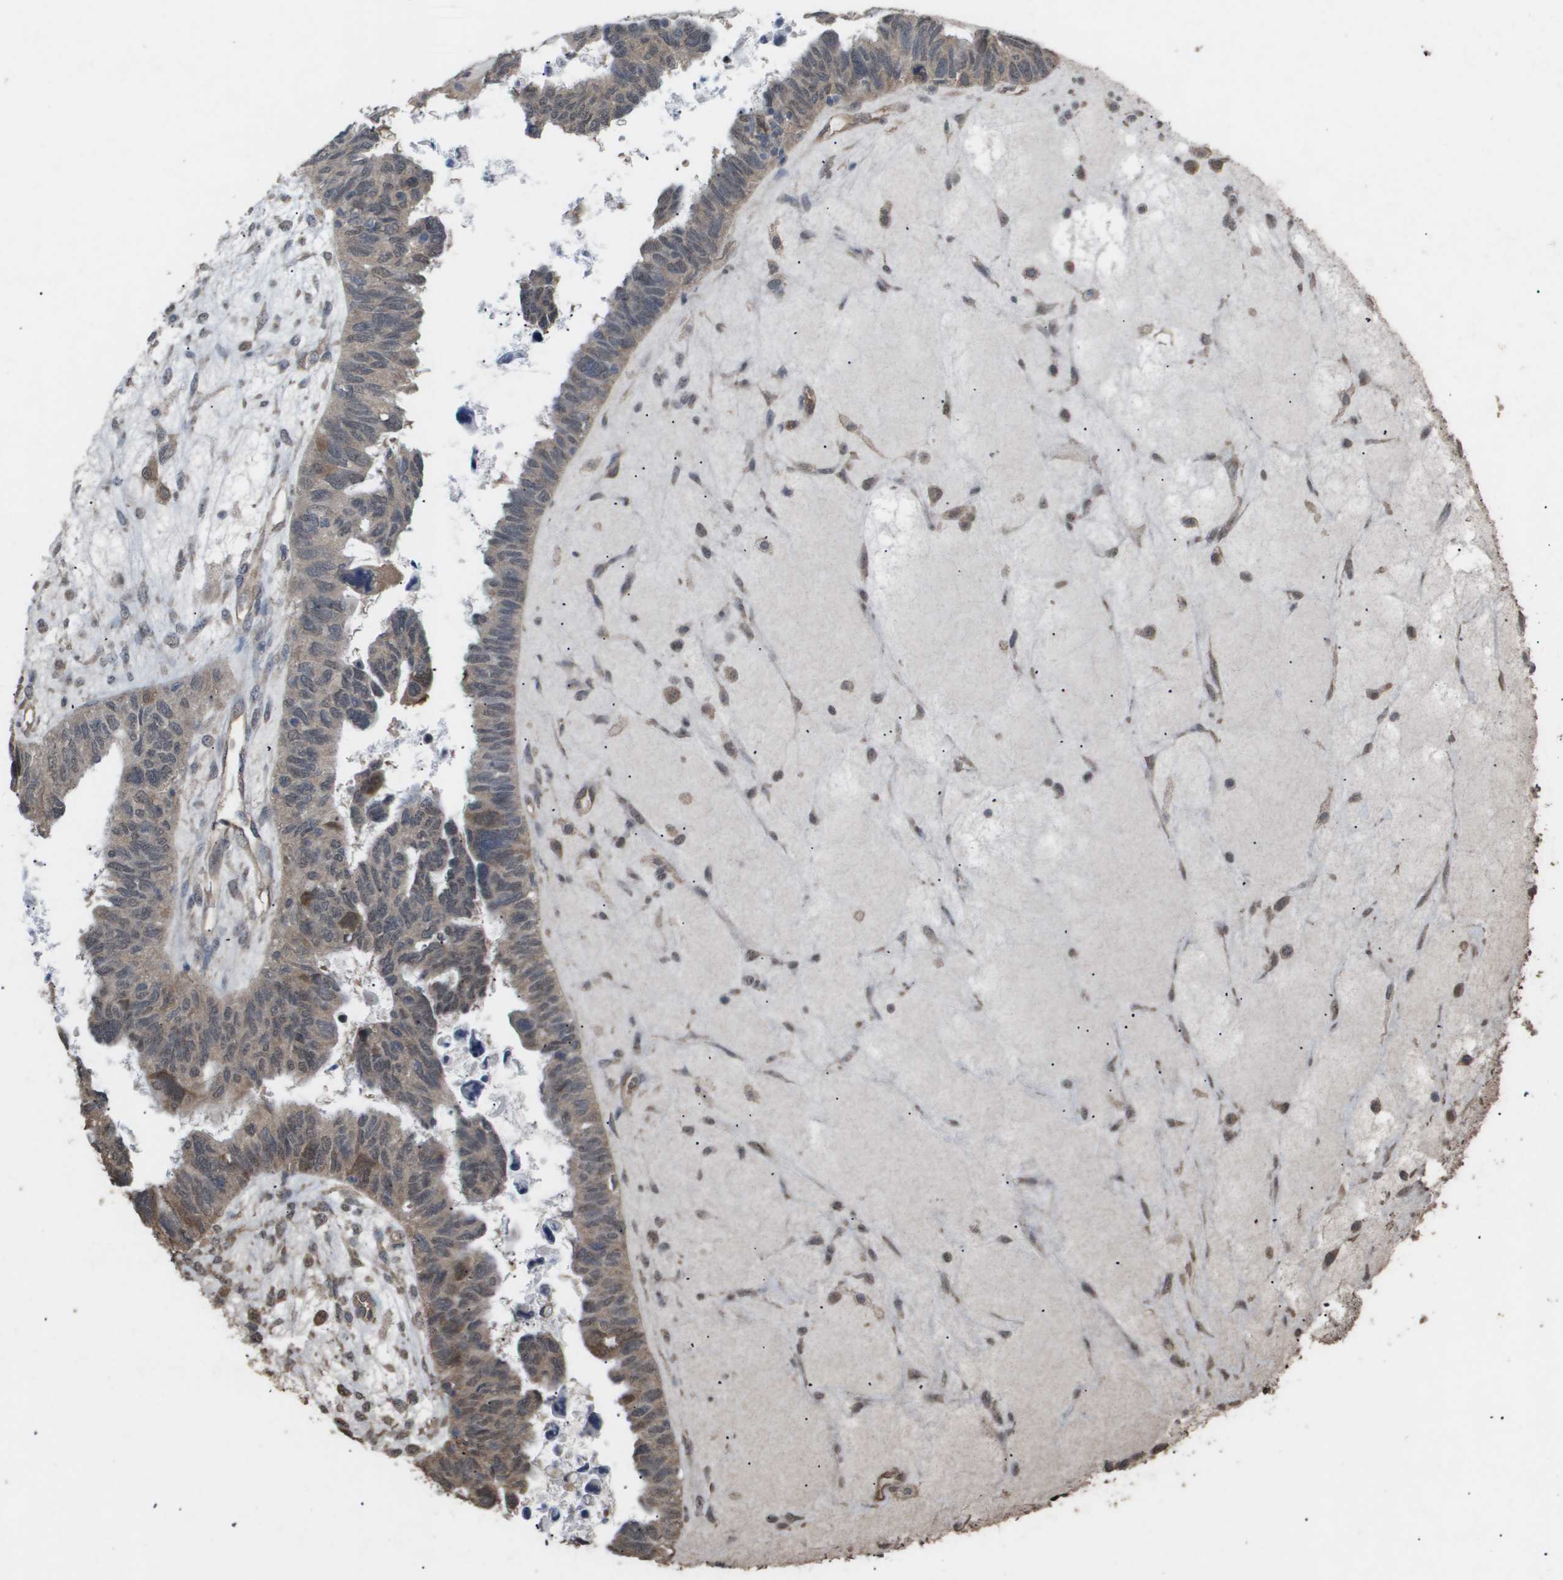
{"staining": {"intensity": "weak", "quantity": ">75%", "location": "cytoplasmic/membranous"}, "tissue": "ovarian cancer", "cell_type": "Tumor cells", "image_type": "cancer", "snomed": [{"axis": "morphology", "description": "Cystadenocarcinoma, serous, NOS"}, {"axis": "topography", "description": "Ovary"}], "caption": "IHC image of neoplastic tissue: ovarian cancer (serous cystadenocarcinoma) stained using IHC demonstrates low levels of weak protein expression localized specifically in the cytoplasmic/membranous of tumor cells, appearing as a cytoplasmic/membranous brown color.", "gene": "CUL5", "patient": {"sex": "female", "age": 79}}